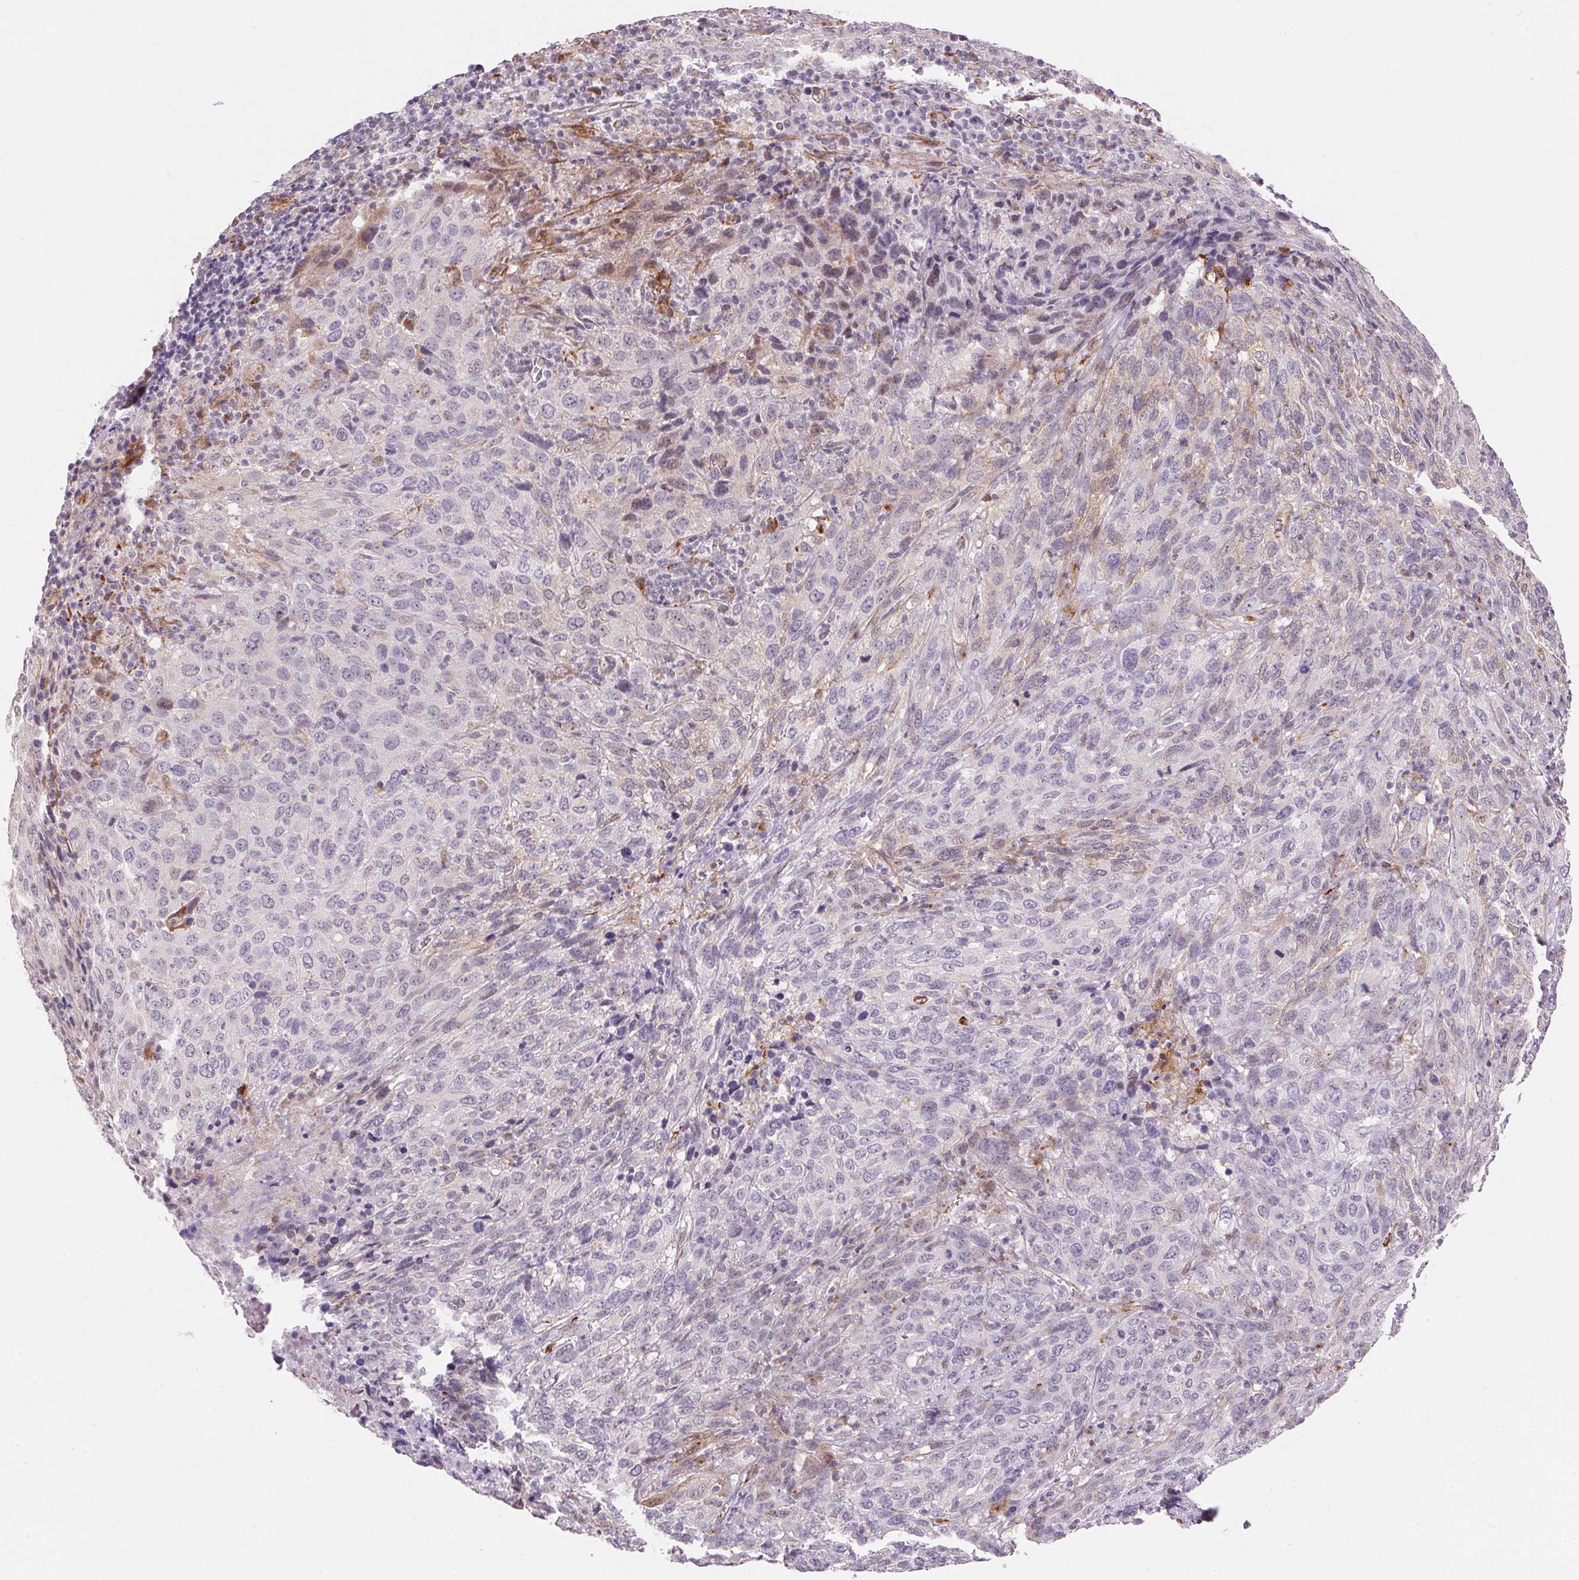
{"staining": {"intensity": "negative", "quantity": "none", "location": "none"}, "tissue": "cervical cancer", "cell_type": "Tumor cells", "image_type": "cancer", "snomed": [{"axis": "morphology", "description": "Squamous cell carcinoma, NOS"}, {"axis": "topography", "description": "Cervix"}], "caption": "High power microscopy photomicrograph of an immunohistochemistry (IHC) micrograph of cervical cancer, revealing no significant staining in tumor cells. (Stains: DAB (3,3'-diaminobenzidine) immunohistochemistry (IHC) with hematoxylin counter stain, Microscopy: brightfield microscopy at high magnification).", "gene": "GYG2", "patient": {"sex": "female", "age": 51}}